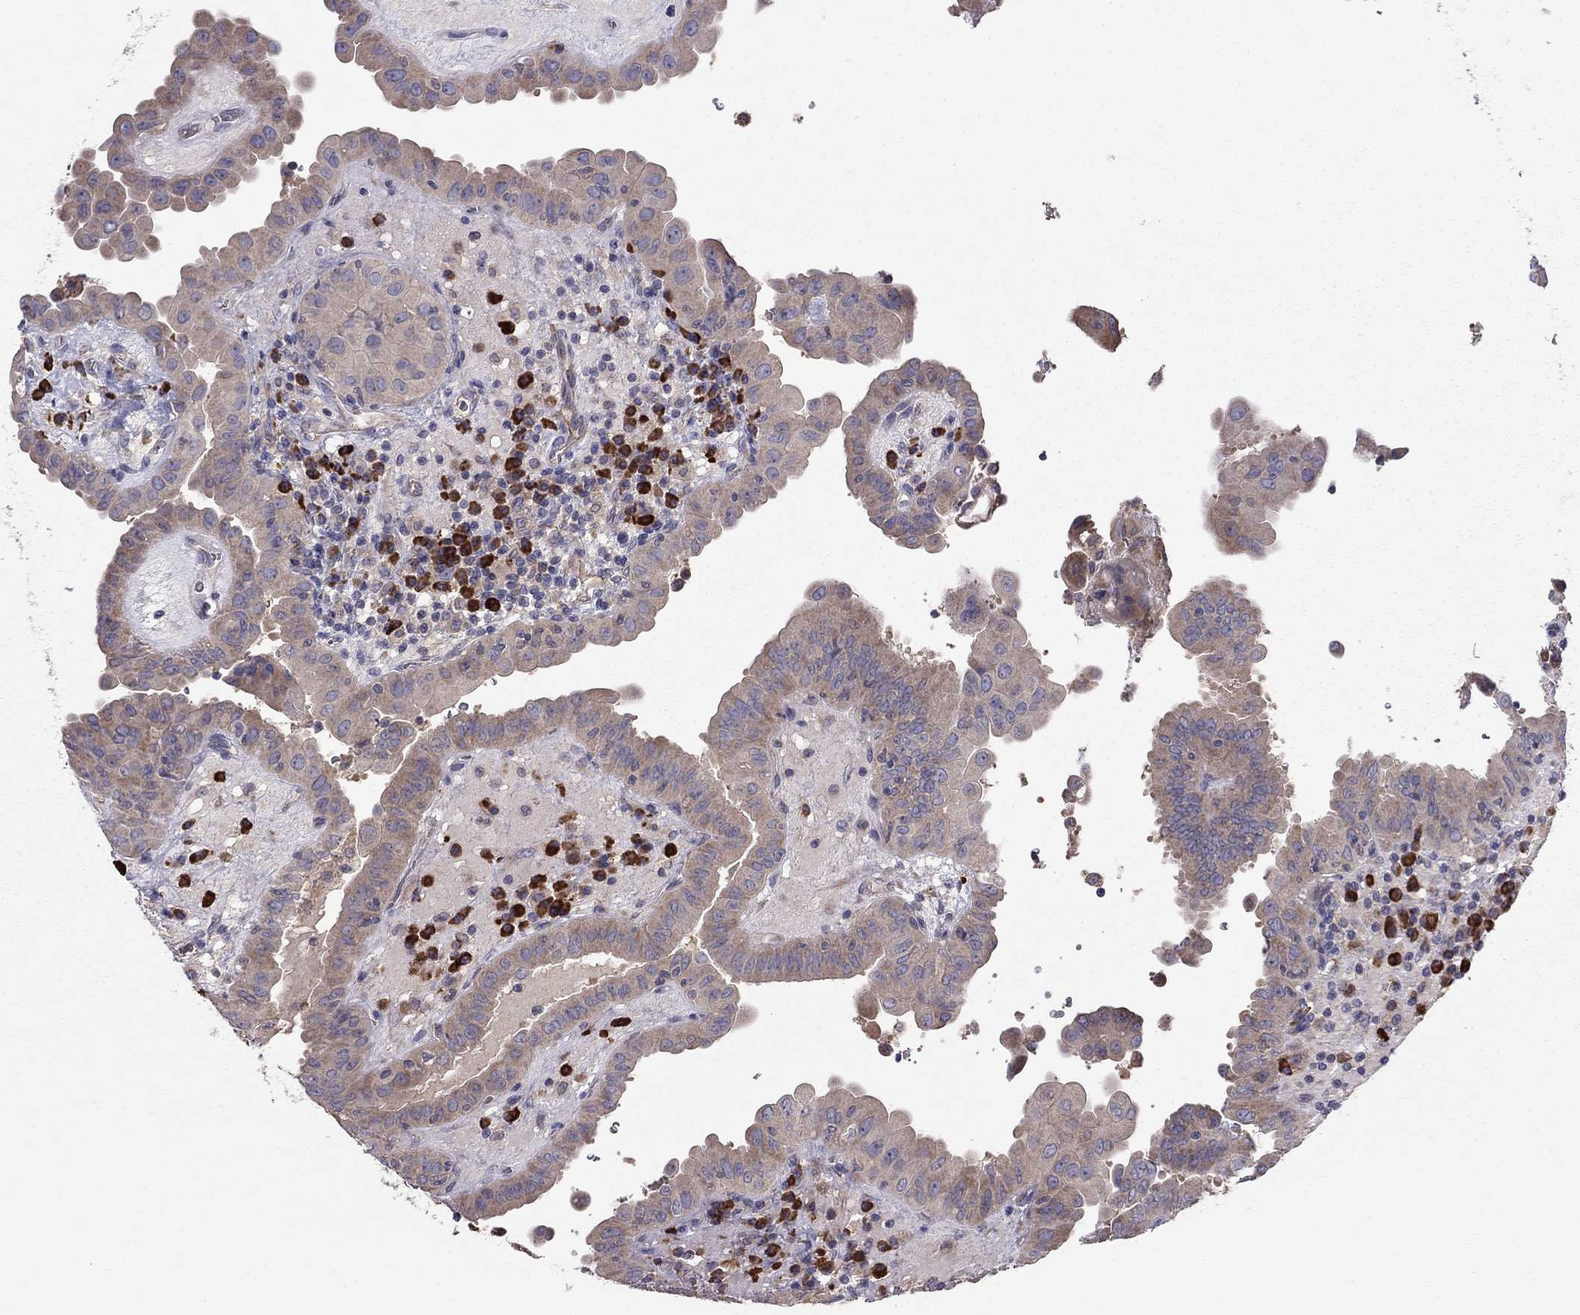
{"staining": {"intensity": "weak", "quantity": "25%-75%", "location": "cytoplasmic/membranous"}, "tissue": "thyroid cancer", "cell_type": "Tumor cells", "image_type": "cancer", "snomed": [{"axis": "morphology", "description": "Papillary adenocarcinoma, NOS"}, {"axis": "topography", "description": "Thyroid gland"}], "caption": "Thyroid papillary adenocarcinoma stained for a protein exhibits weak cytoplasmic/membranous positivity in tumor cells. (DAB IHC, brown staining for protein, blue staining for nuclei).", "gene": "PIK3CG", "patient": {"sex": "female", "age": 37}}